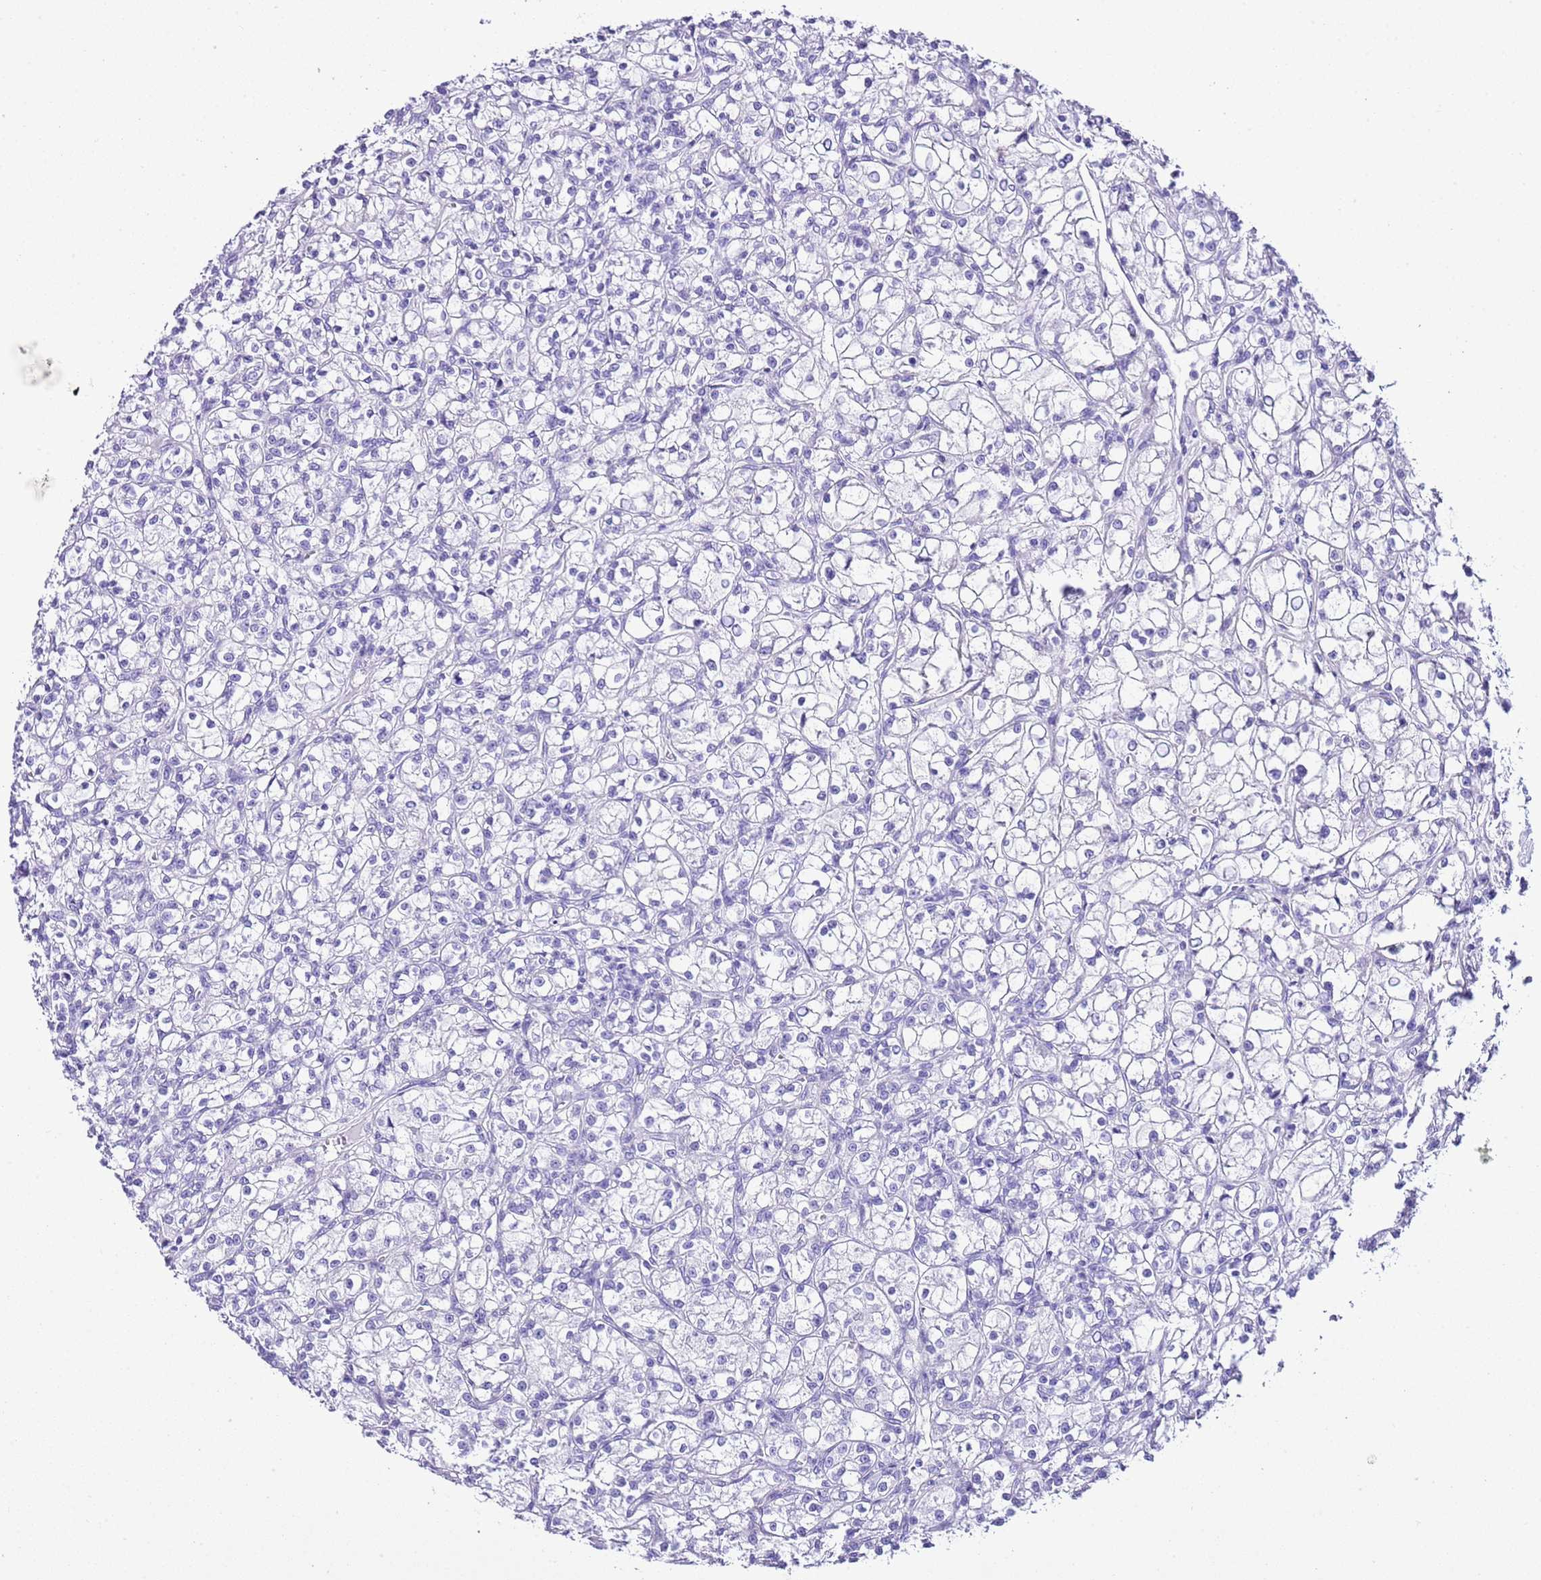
{"staining": {"intensity": "negative", "quantity": "none", "location": "none"}, "tissue": "renal cancer", "cell_type": "Tumor cells", "image_type": "cancer", "snomed": [{"axis": "morphology", "description": "Adenocarcinoma, NOS"}, {"axis": "topography", "description": "Kidney"}], "caption": "This image is of adenocarcinoma (renal) stained with immunohistochemistry (IHC) to label a protein in brown with the nuclei are counter-stained blue. There is no positivity in tumor cells.", "gene": "KCNC1", "patient": {"sex": "female", "age": 59}}